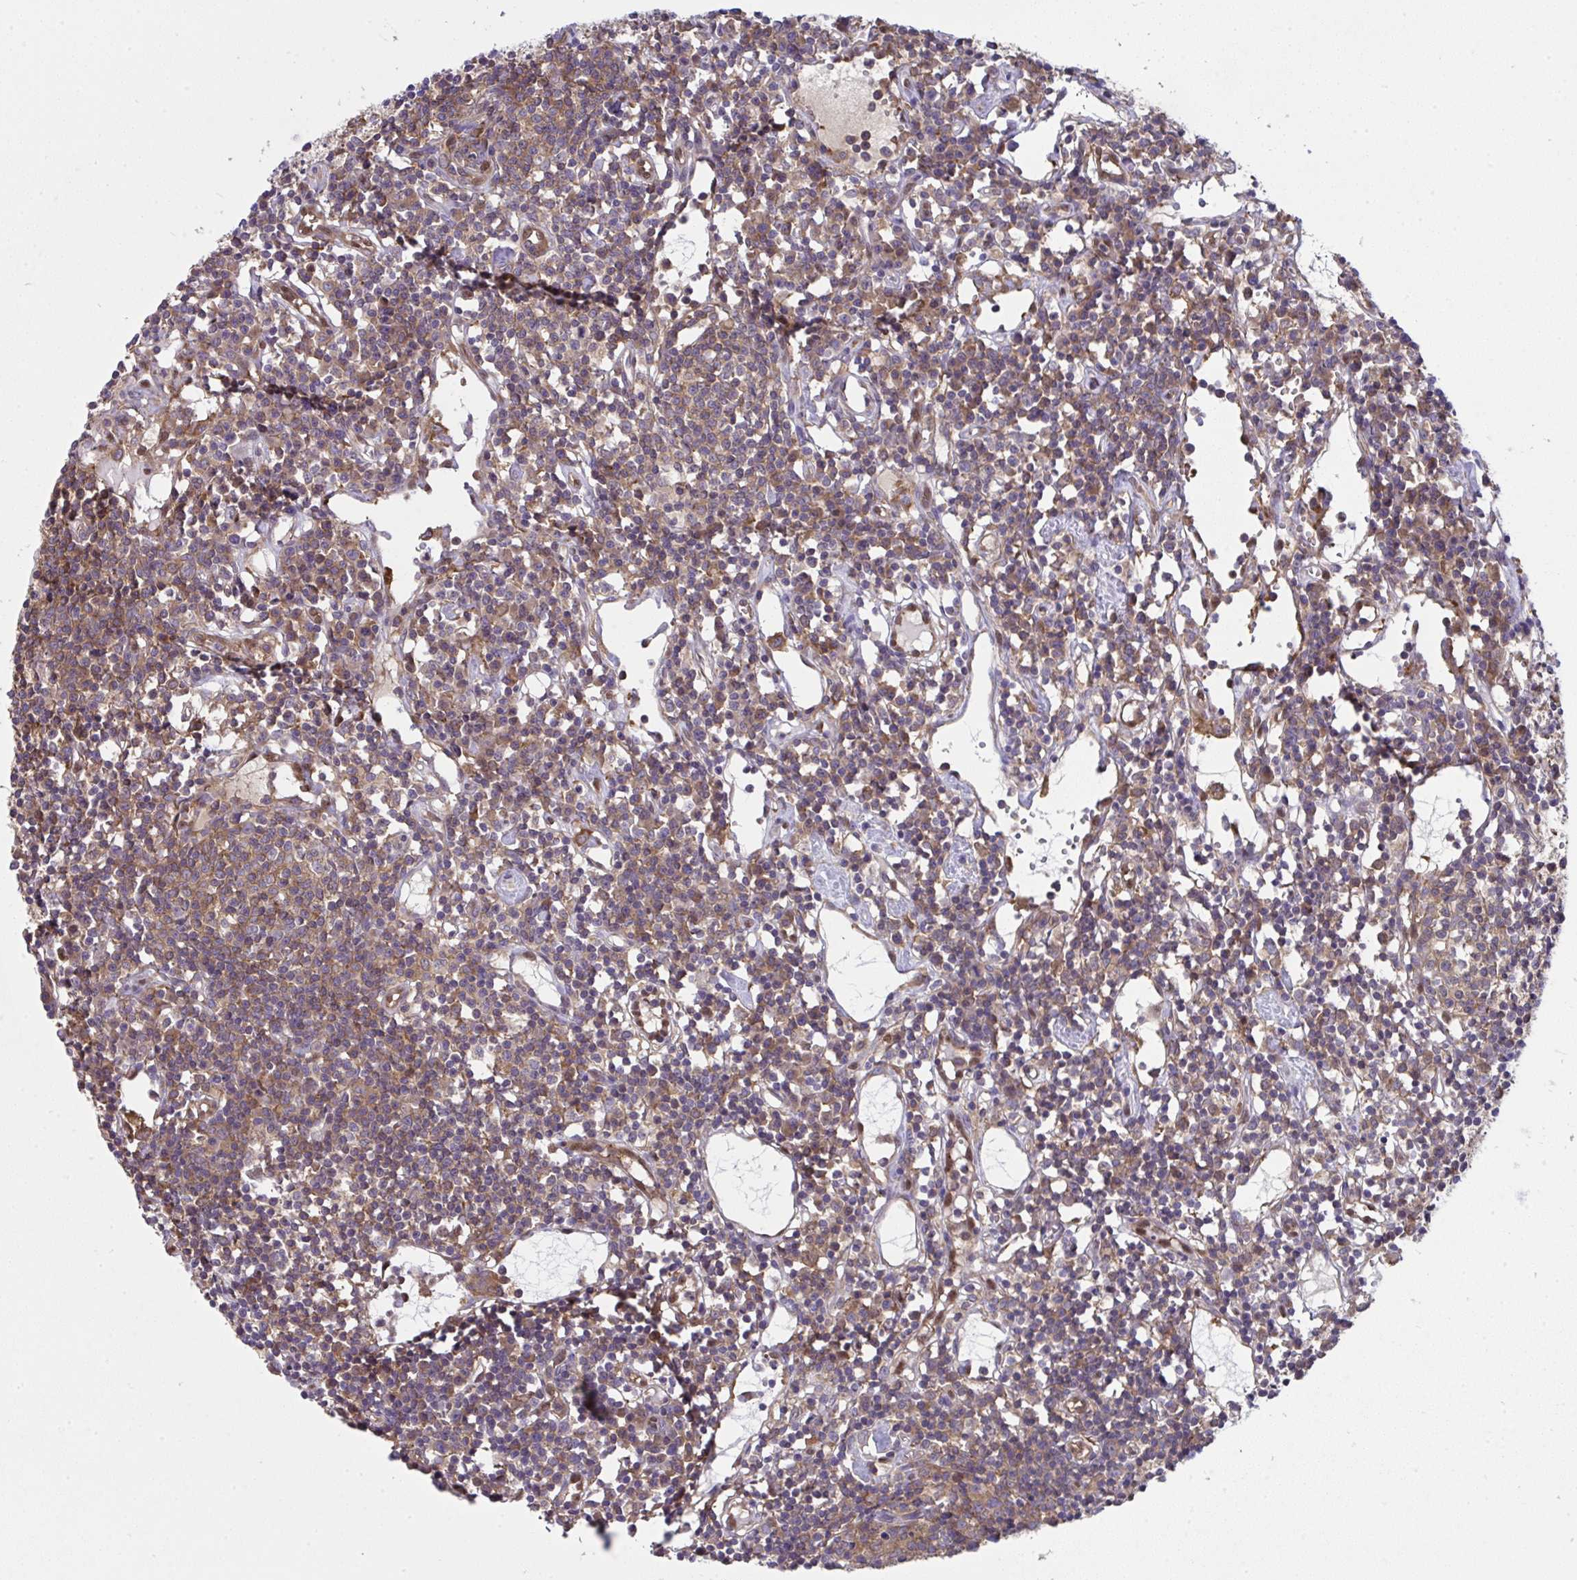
{"staining": {"intensity": "moderate", "quantity": "25%-75%", "location": "cytoplasmic/membranous"}, "tissue": "lymph node", "cell_type": "Germinal center cells", "image_type": "normal", "snomed": [{"axis": "morphology", "description": "Normal tissue, NOS"}, {"axis": "topography", "description": "Lymph node"}], "caption": "Lymph node stained with DAB (3,3'-diaminobenzidine) IHC demonstrates medium levels of moderate cytoplasmic/membranous expression in about 25%-75% of germinal center cells.", "gene": "ALDH16A1", "patient": {"sex": "female", "age": 78}}